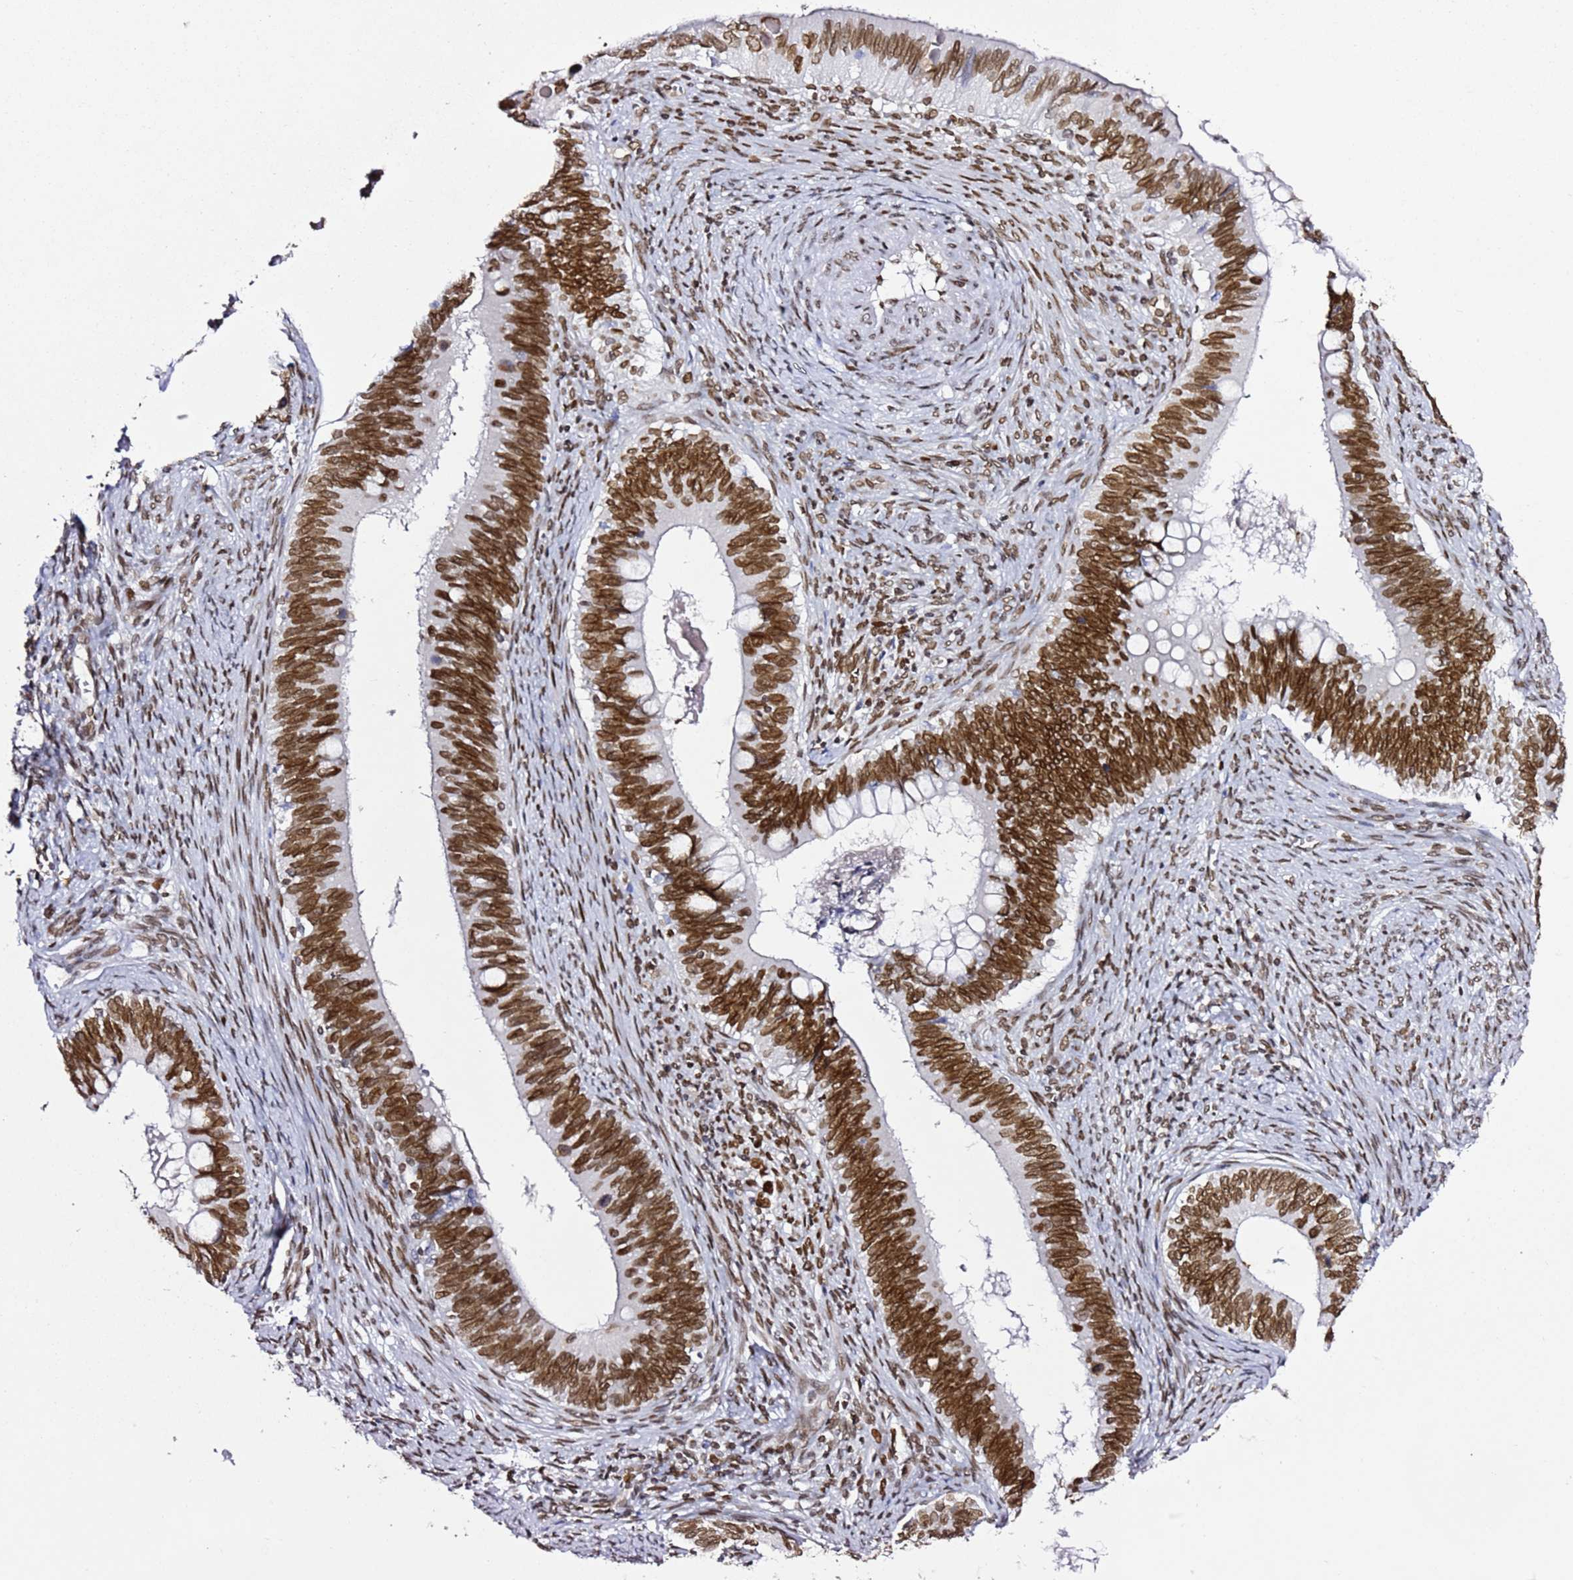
{"staining": {"intensity": "moderate", "quantity": ">75%", "location": "cytoplasmic/membranous,nuclear"}, "tissue": "cervical cancer", "cell_type": "Tumor cells", "image_type": "cancer", "snomed": [{"axis": "morphology", "description": "Adenocarcinoma, NOS"}, {"axis": "topography", "description": "Cervix"}], "caption": "A brown stain highlights moderate cytoplasmic/membranous and nuclear positivity of a protein in cervical cancer (adenocarcinoma) tumor cells.", "gene": "POU6F1", "patient": {"sex": "female", "age": 42}}